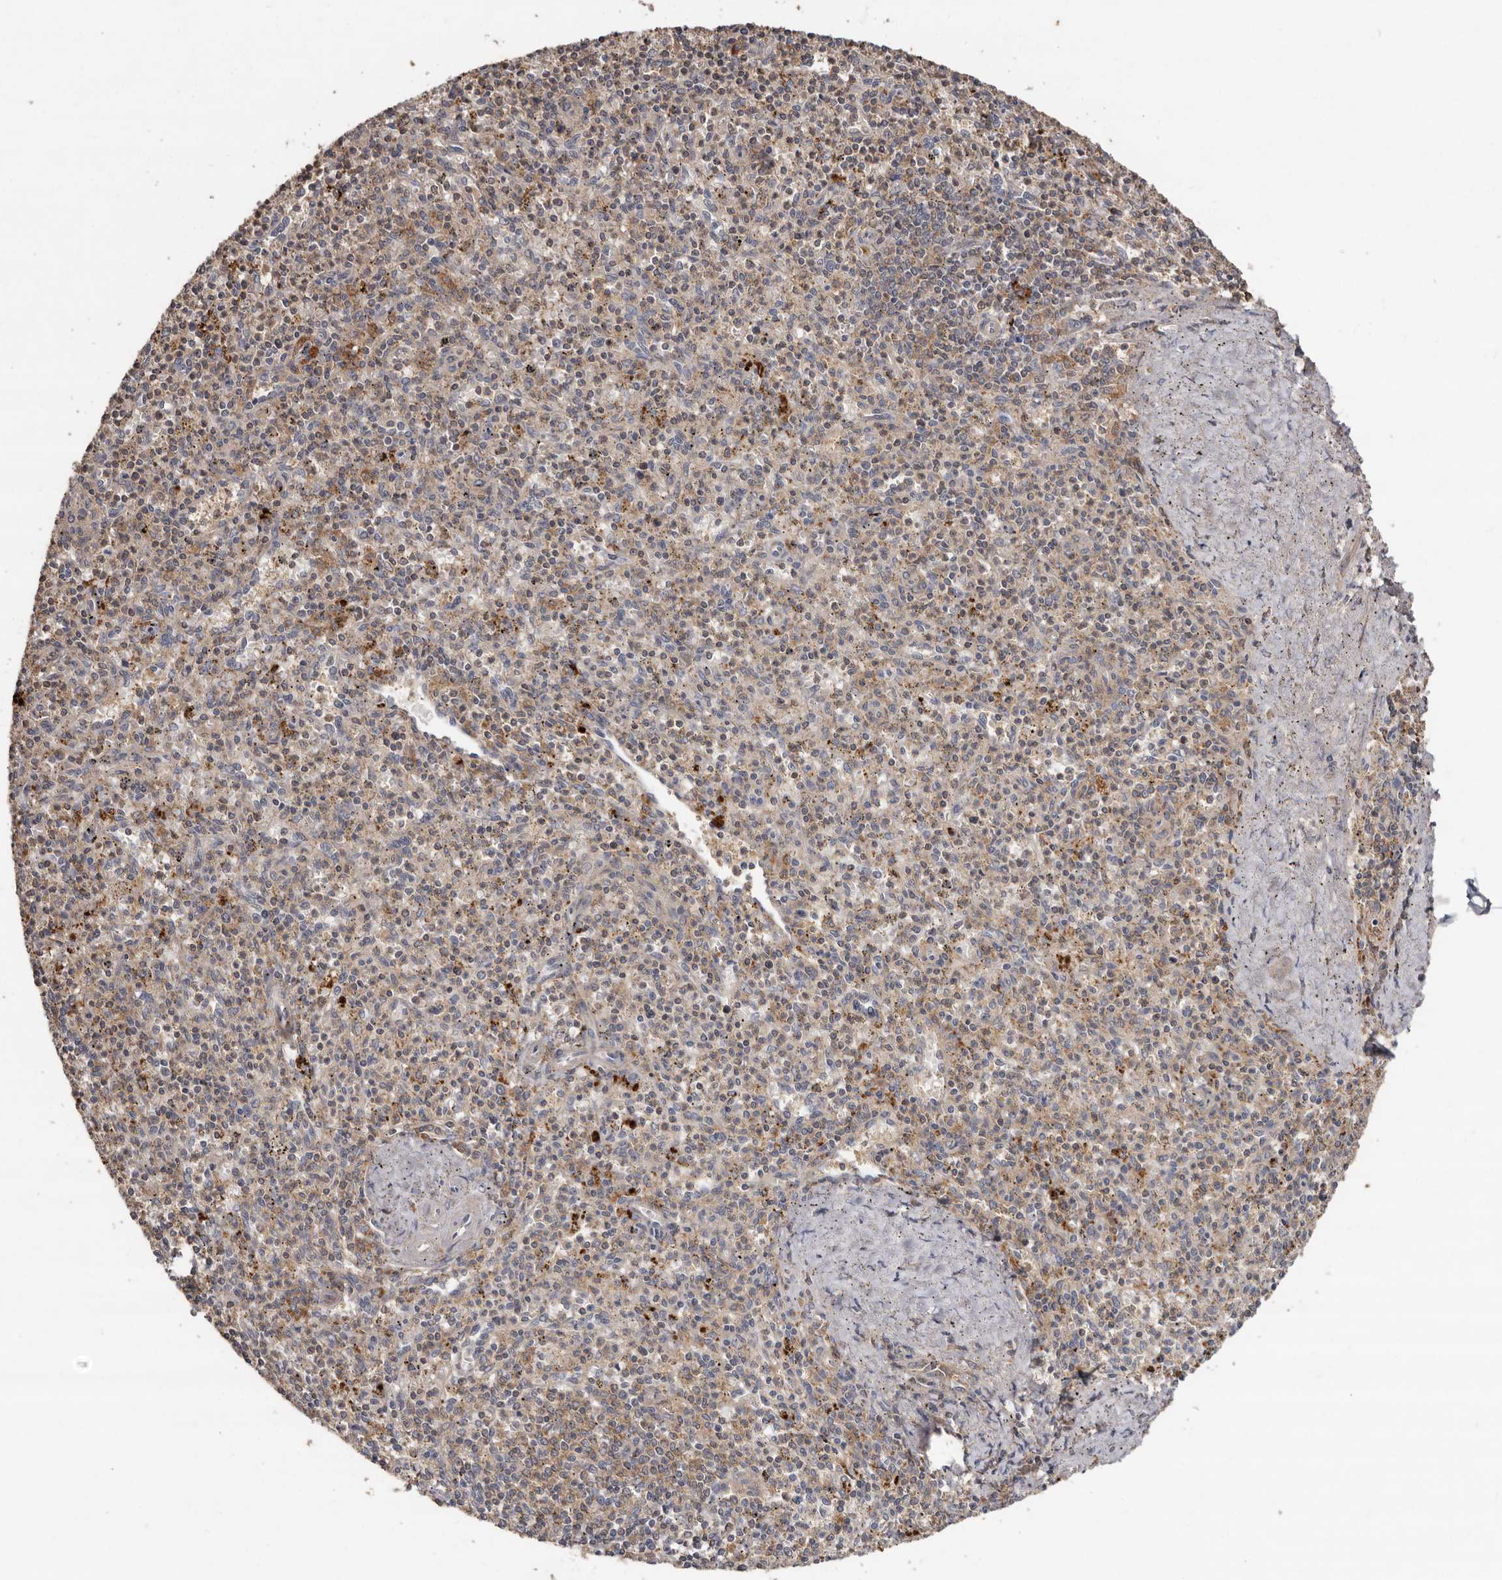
{"staining": {"intensity": "weak", "quantity": "25%-75%", "location": "cytoplasmic/membranous"}, "tissue": "spleen", "cell_type": "Cells in red pulp", "image_type": "normal", "snomed": [{"axis": "morphology", "description": "Normal tissue, NOS"}, {"axis": "topography", "description": "Spleen"}], "caption": "This is a photomicrograph of IHC staining of normal spleen, which shows weak expression in the cytoplasmic/membranous of cells in red pulp.", "gene": "RWDD1", "patient": {"sex": "male", "age": 72}}